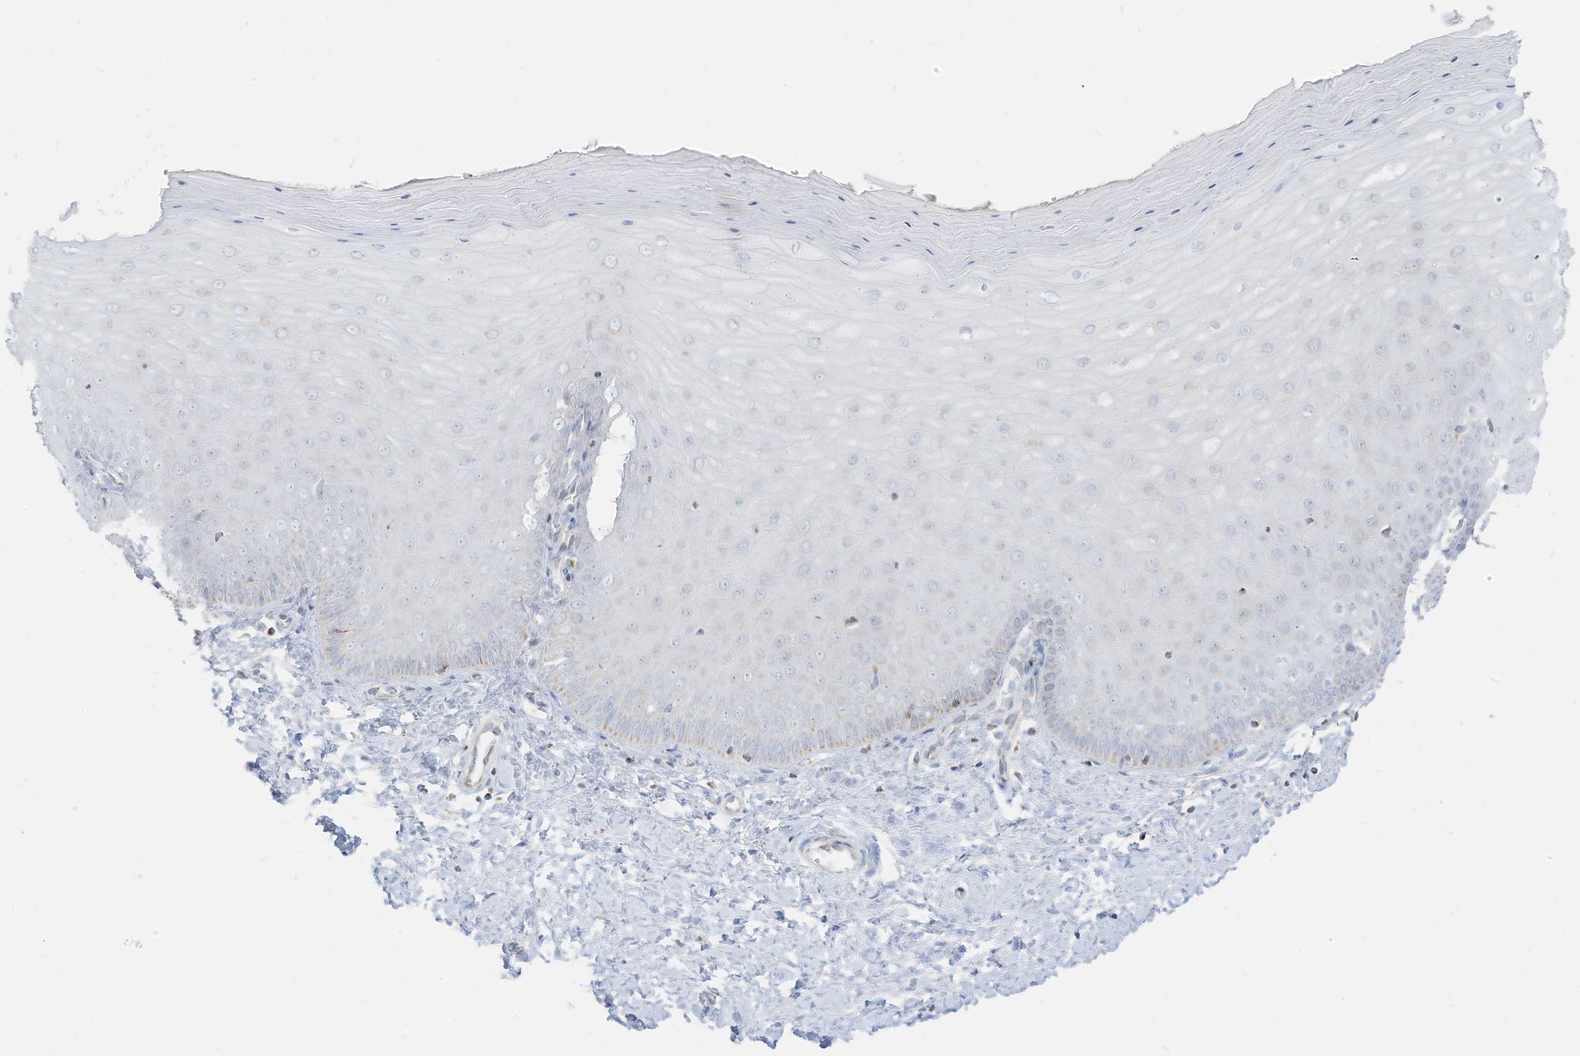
{"staining": {"intensity": "negative", "quantity": "none", "location": "none"}, "tissue": "cervix", "cell_type": "Glandular cells", "image_type": "normal", "snomed": [{"axis": "morphology", "description": "Normal tissue, NOS"}, {"axis": "topography", "description": "Cervix"}], "caption": "An immunohistochemistry image of benign cervix is shown. There is no staining in glandular cells of cervix.", "gene": "ETHE1", "patient": {"sex": "female", "age": 55}}